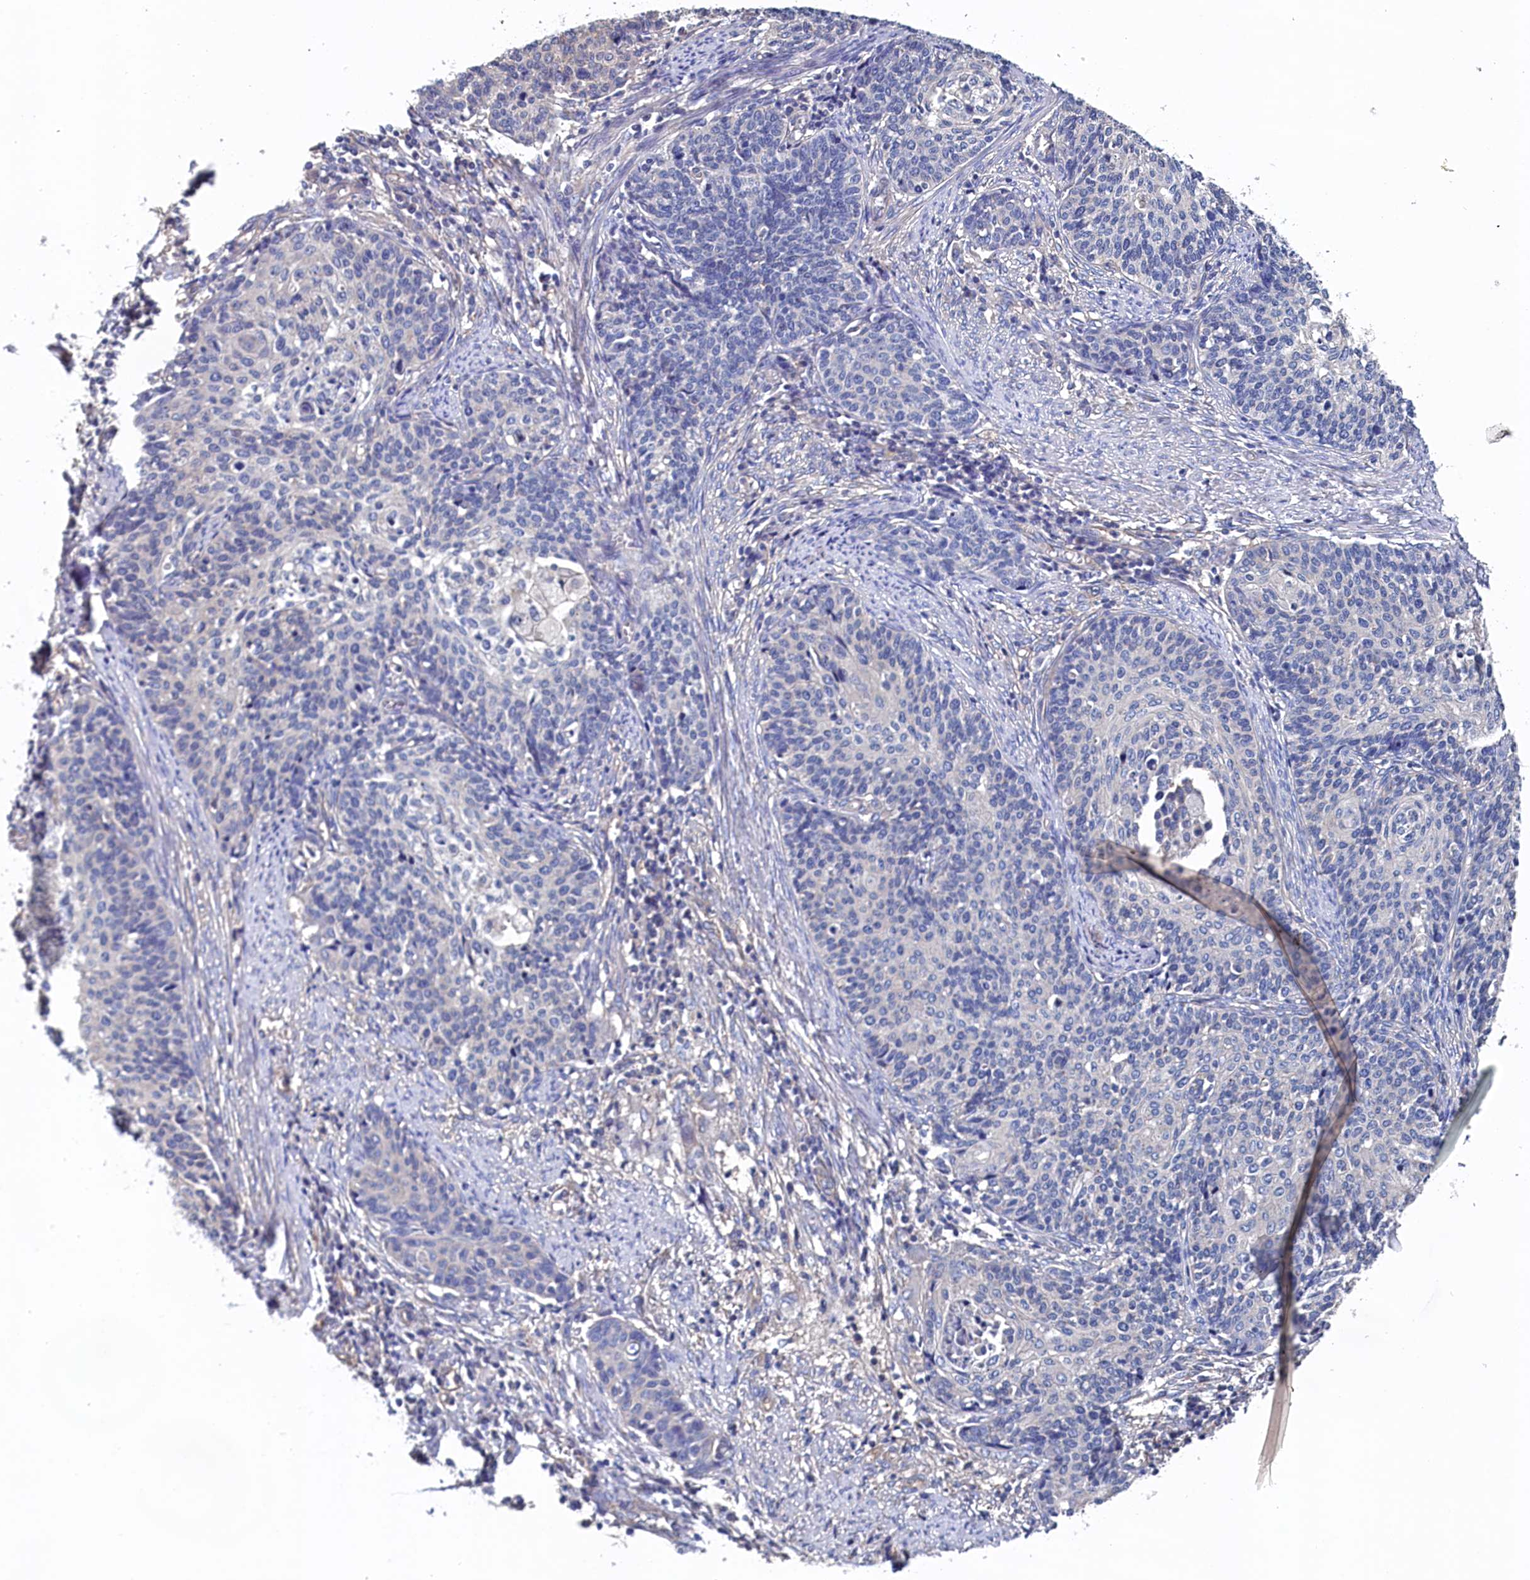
{"staining": {"intensity": "negative", "quantity": "none", "location": "none"}, "tissue": "cervical cancer", "cell_type": "Tumor cells", "image_type": "cancer", "snomed": [{"axis": "morphology", "description": "Squamous cell carcinoma, NOS"}, {"axis": "topography", "description": "Cervix"}], "caption": "Immunohistochemistry (IHC) image of neoplastic tissue: squamous cell carcinoma (cervical) stained with DAB reveals no significant protein expression in tumor cells. (DAB immunohistochemistry (IHC) with hematoxylin counter stain).", "gene": "BHMT", "patient": {"sex": "female", "age": 39}}